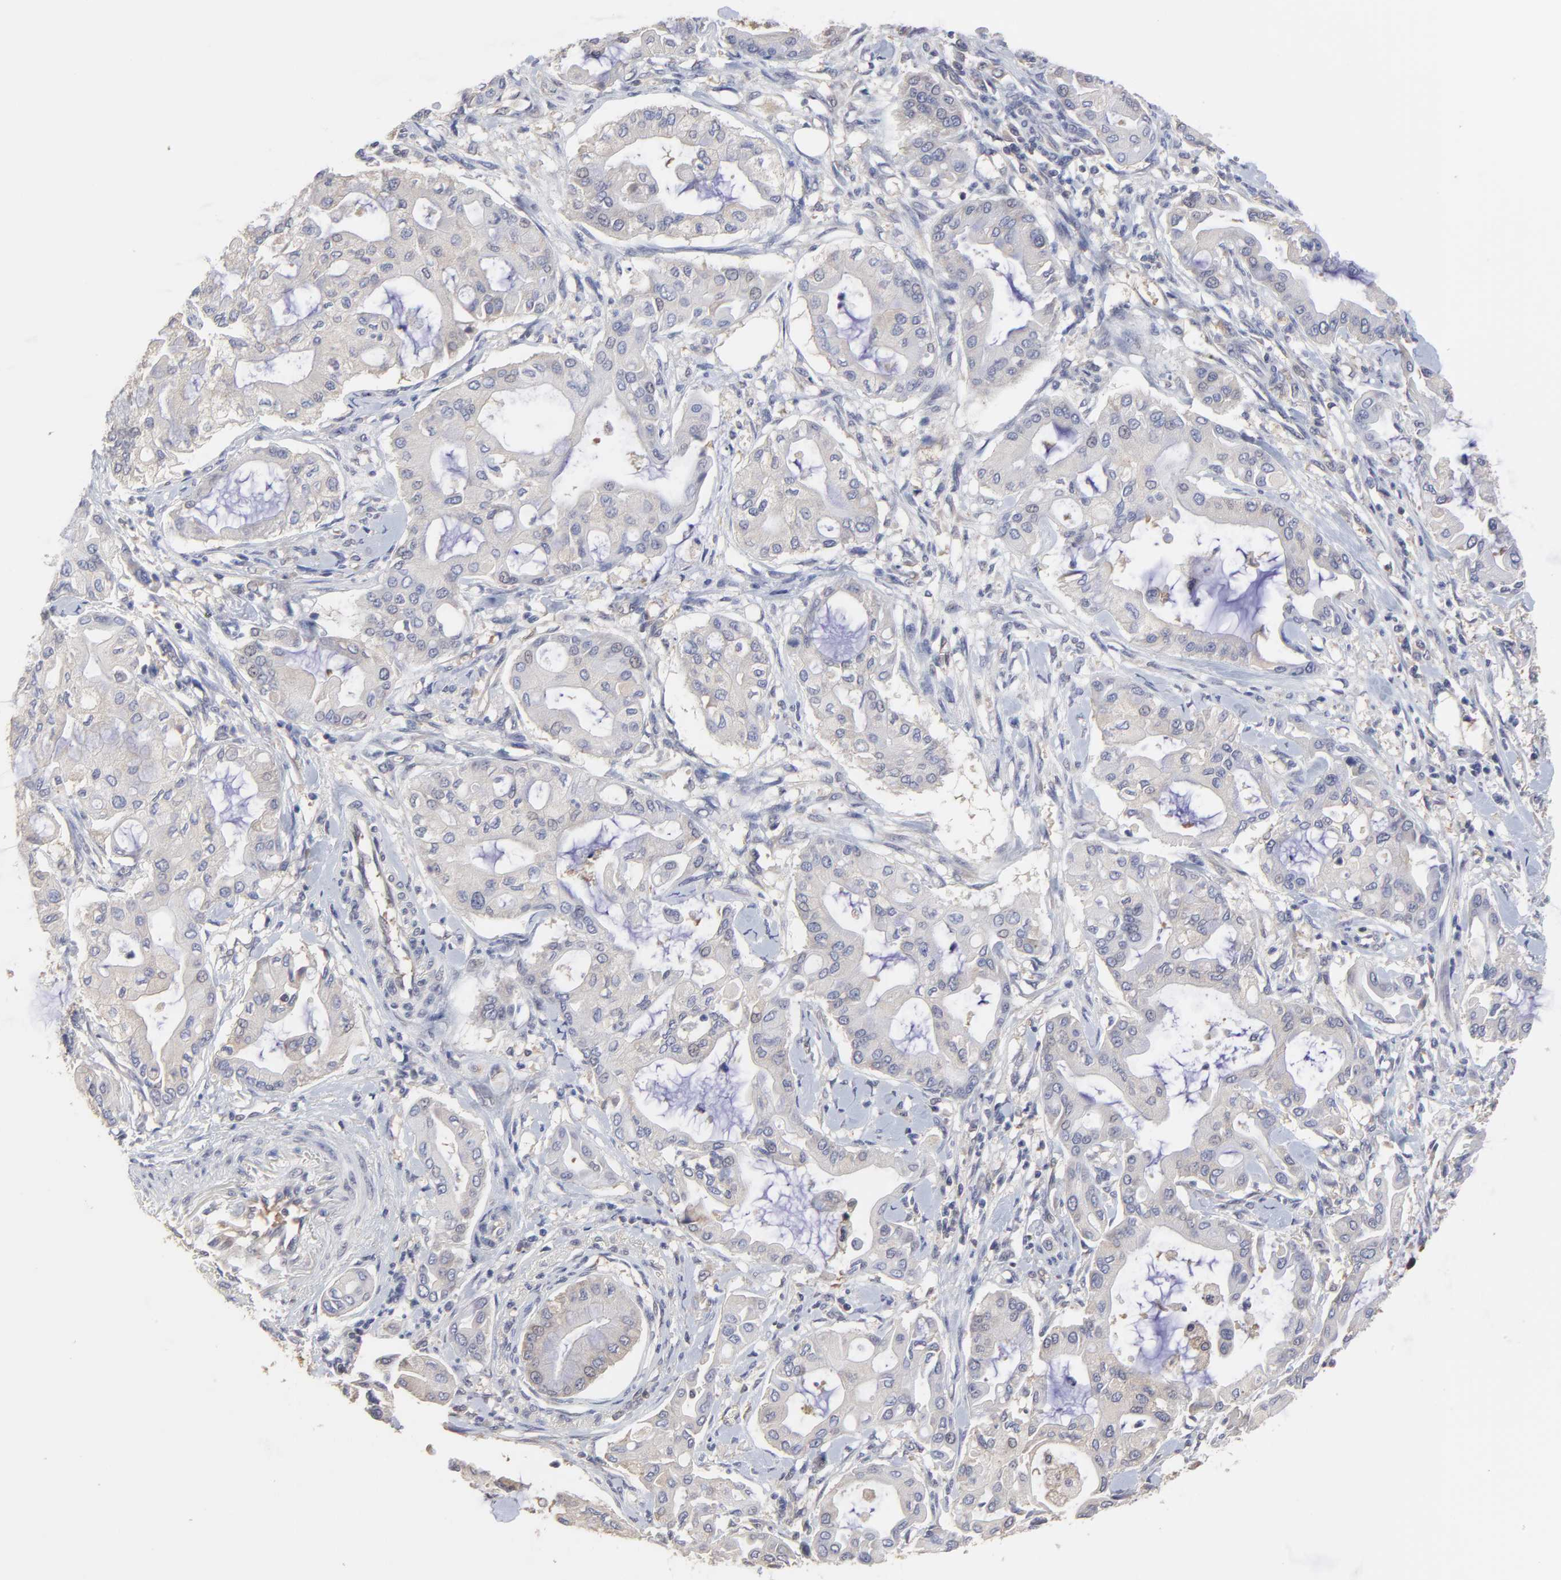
{"staining": {"intensity": "weak", "quantity": "<25%", "location": "cytoplasmic/membranous"}, "tissue": "pancreatic cancer", "cell_type": "Tumor cells", "image_type": "cancer", "snomed": [{"axis": "morphology", "description": "Adenocarcinoma, NOS"}, {"axis": "morphology", "description": "Adenocarcinoma, metastatic, NOS"}, {"axis": "topography", "description": "Lymph node"}, {"axis": "topography", "description": "Pancreas"}, {"axis": "topography", "description": "Duodenum"}], "caption": "Pancreatic cancer (metastatic adenocarcinoma) stained for a protein using immunohistochemistry (IHC) displays no positivity tumor cells.", "gene": "CCT2", "patient": {"sex": "female", "age": 64}}